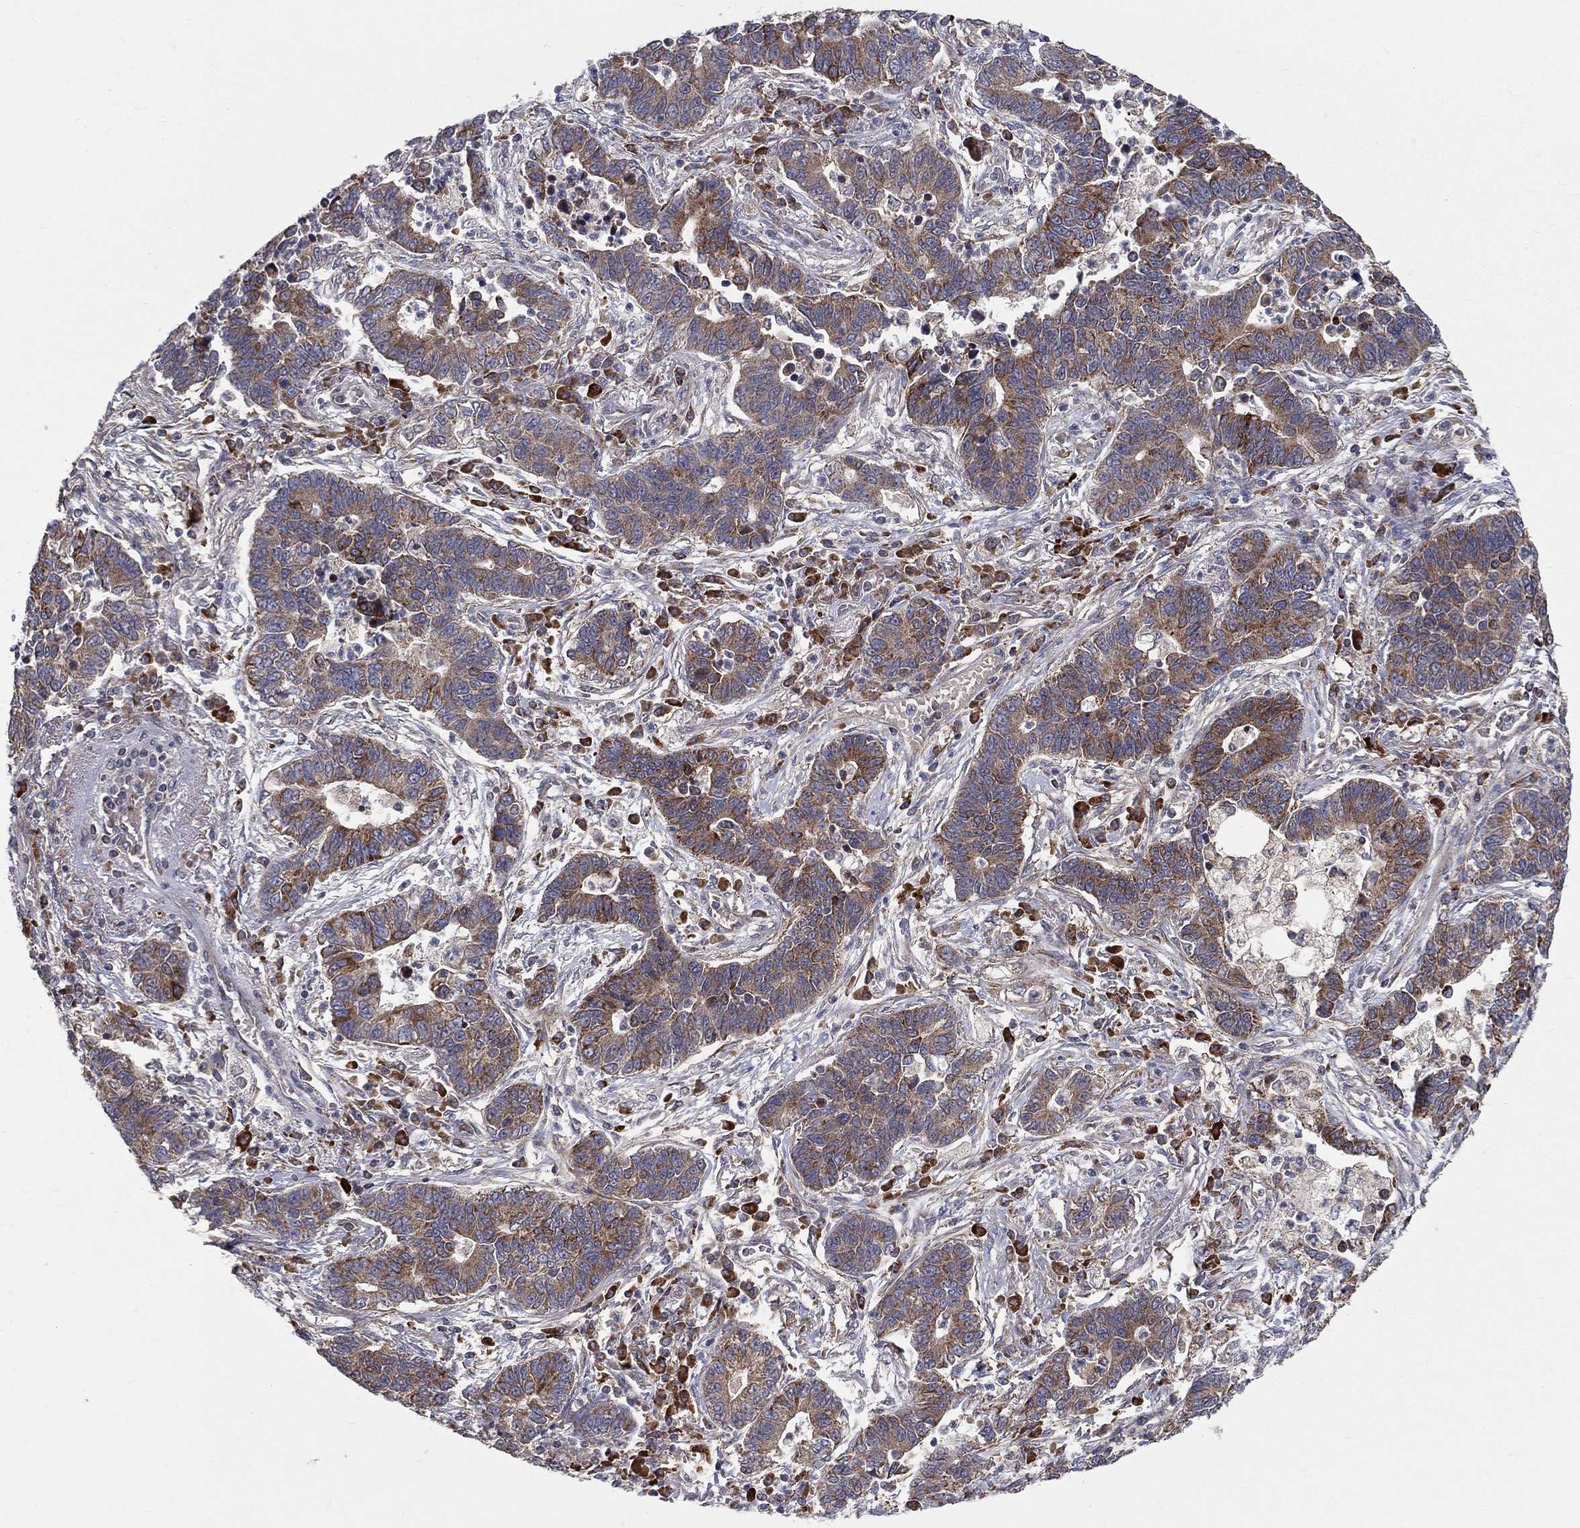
{"staining": {"intensity": "moderate", "quantity": ">75%", "location": "cytoplasmic/membranous"}, "tissue": "lung cancer", "cell_type": "Tumor cells", "image_type": "cancer", "snomed": [{"axis": "morphology", "description": "Adenocarcinoma, NOS"}, {"axis": "topography", "description": "Lung"}], "caption": "This micrograph reveals immunohistochemistry (IHC) staining of human lung cancer (adenocarcinoma), with medium moderate cytoplasmic/membranous positivity in approximately >75% of tumor cells.", "gene": "MIX23", "patient": {"sex": "female", "age": 57}}